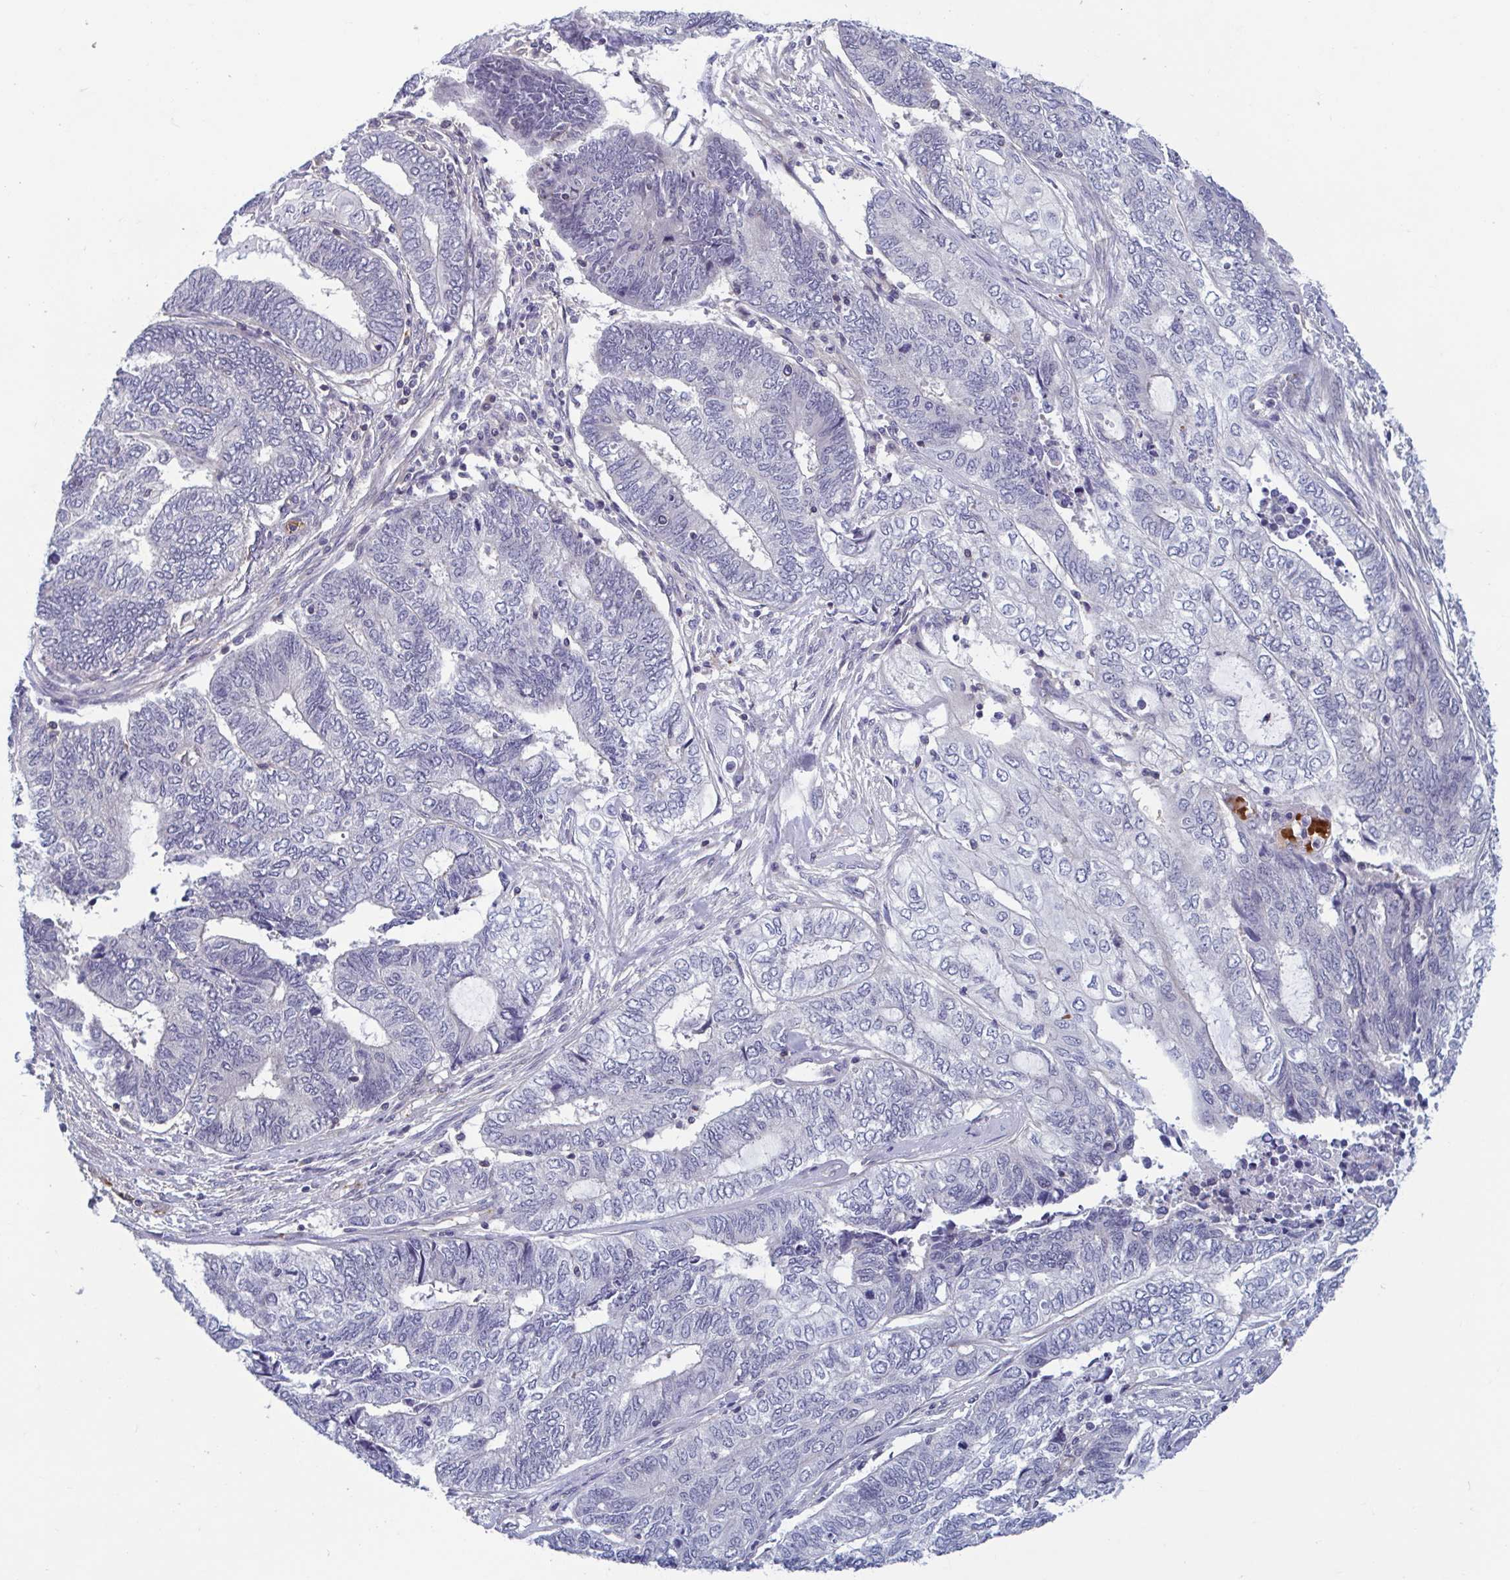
{"staining": {"intensity": "negative", "quantity": "none", "location": "none"}, "tissue": "endometrial cancer", "cell_type": "Tumor cells", "image_type": "cancer", "snomed": [{"axis": "morphology", "description": "Adenocarcinoma, NOS"}, {"axis": "topography", "description": "Uterus"}, {"axis": "topography", "description": "Endometrium"}], "caption": "Immunohistochemistry (IHC) image of neoplastic tissue: endometrial cancer (adenocarcinoma) stained with DAB reveals no significant protein staining in tumor cells.", "gene": "LRRC38", "patient": {"sex": "female", "age": 70}}